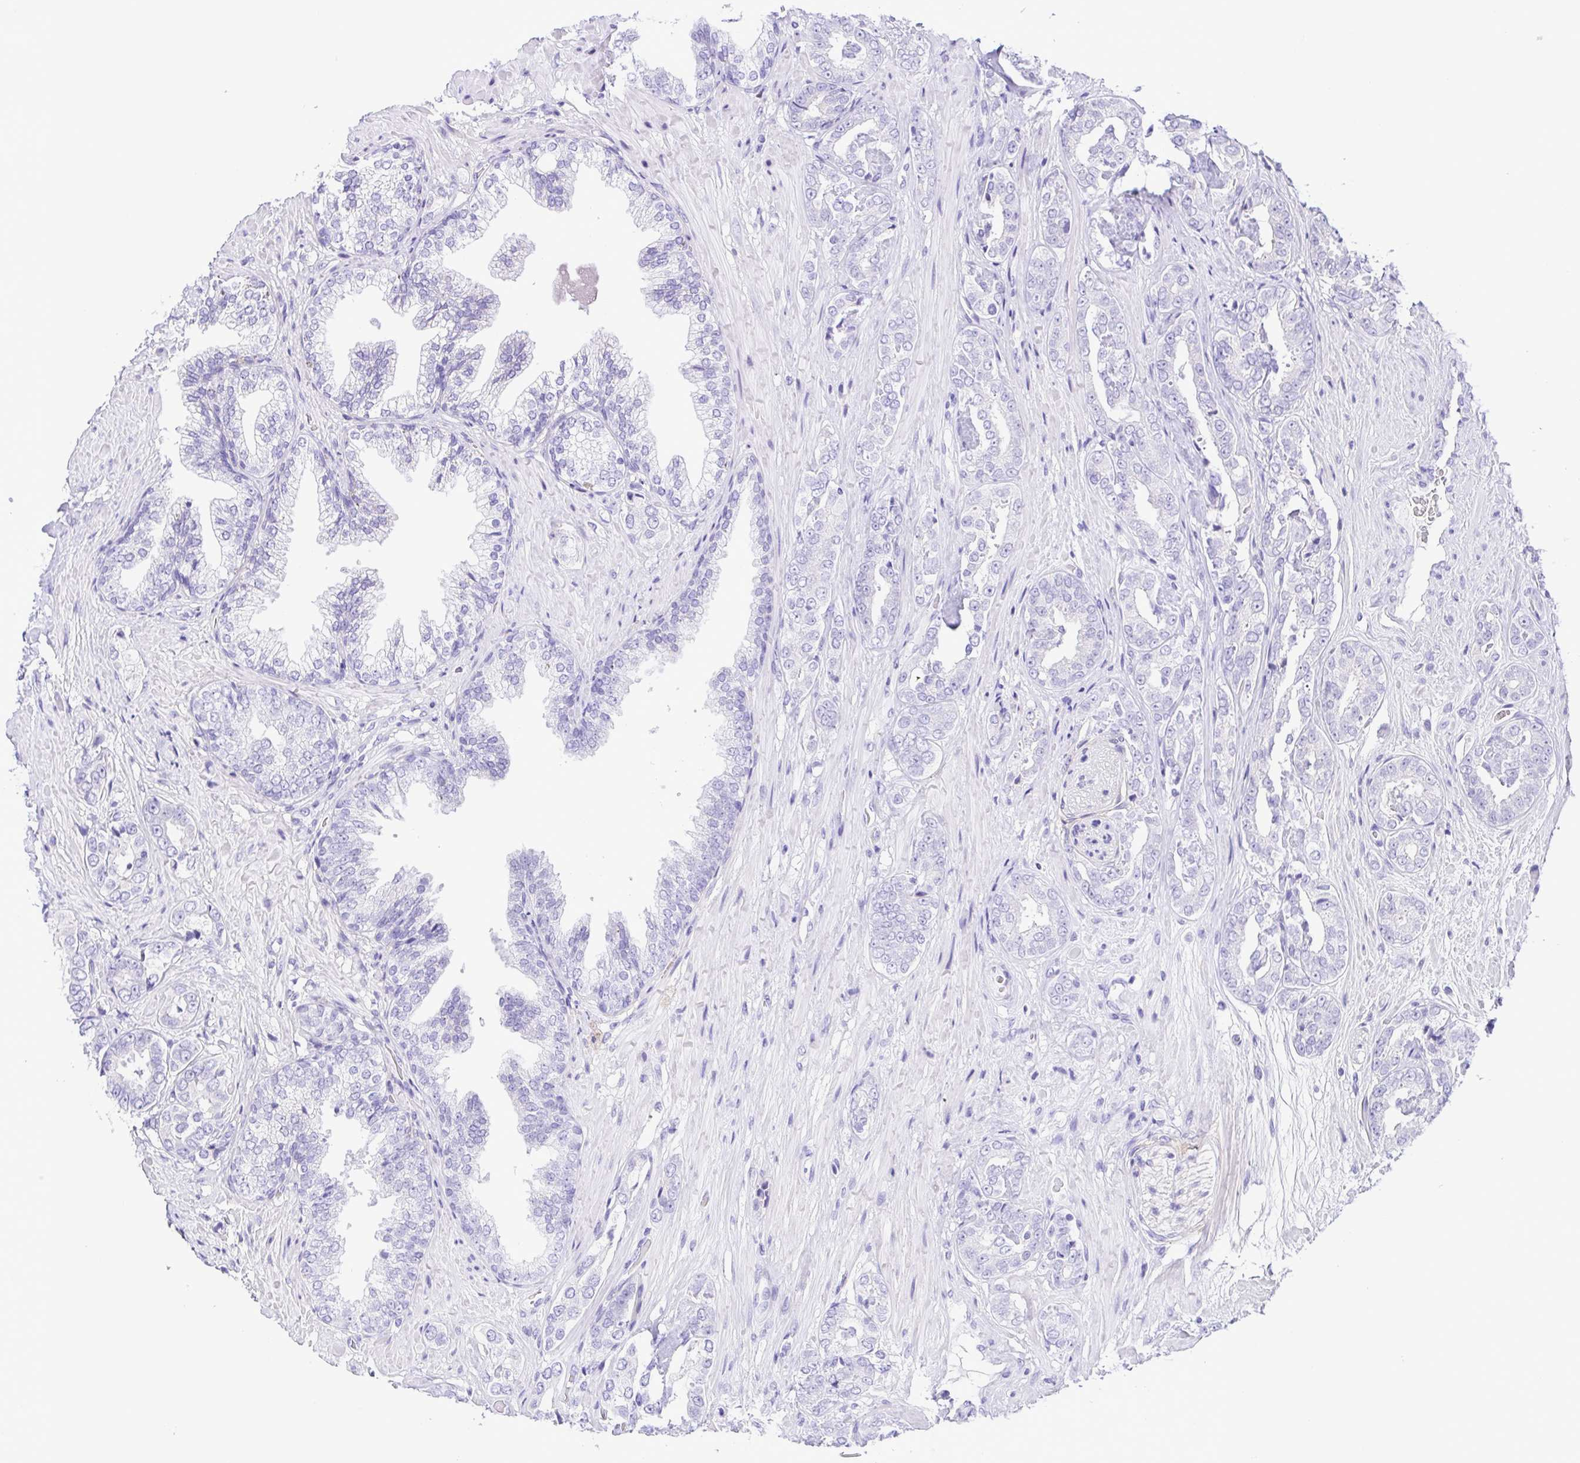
{"staining": {"intensity": "negative", "quantity": "none", "location": "none"}, "tissue": "prostate cancer", "cell_type": "Tumor cells", "image_type": "cancer", "snomed": [{"axis": "morphology", "description": "Adenocarcinoma, High grade"}, {"axis": "topography", "description": "Prostate"}], "caption": "This image is of prostate cancer stained with immunohistochemistry to label a protein in brown with the nuclei are counter-stained blue. There is no expression in tumor cells. (IHC, brightfield microscopy, high magnification).", "gene": "PAK3", "patient": {"sex": "male", "age": 71}}